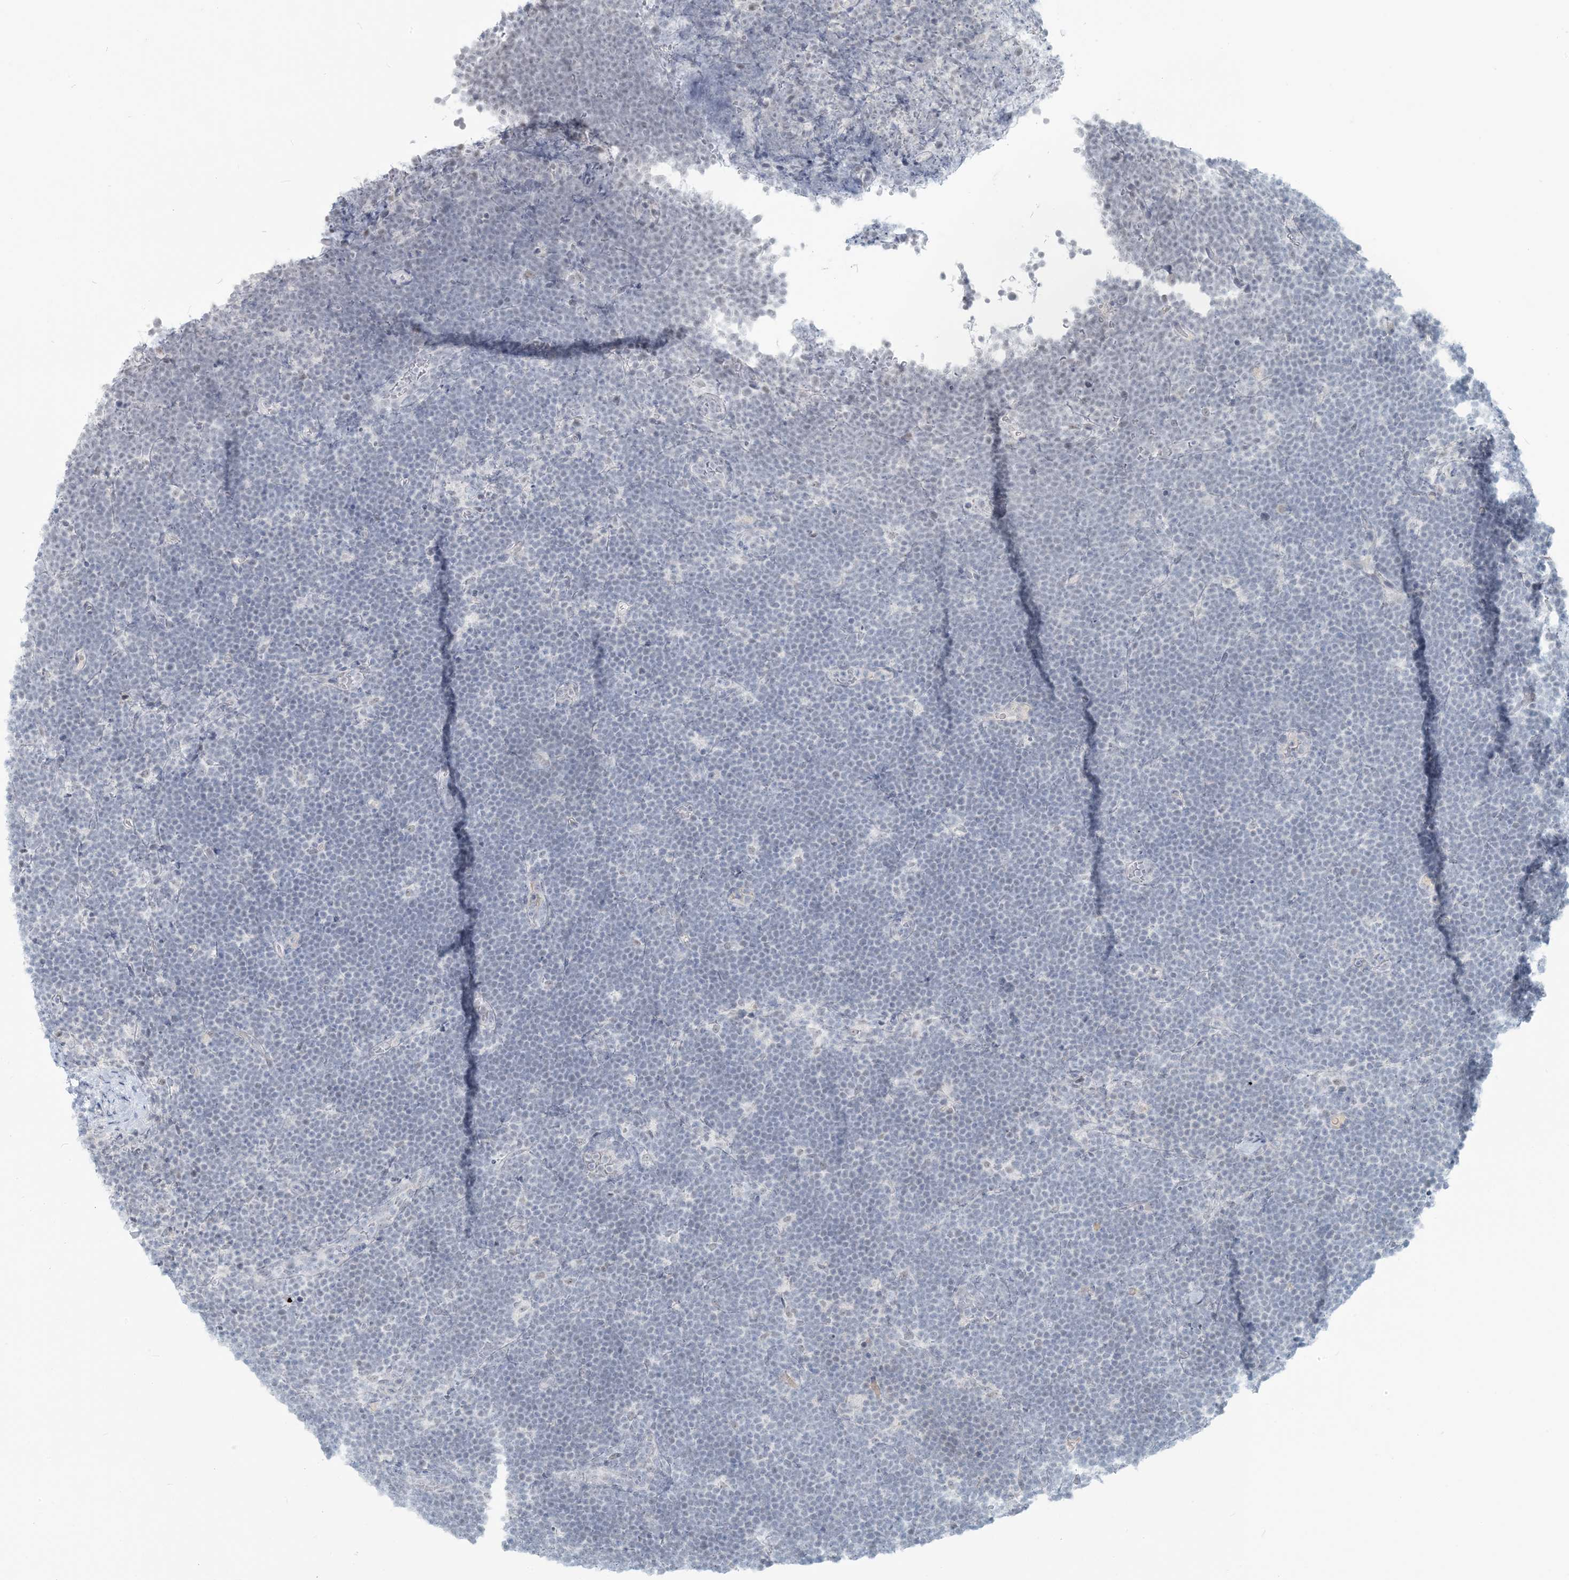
{"staining": {"intensity": "negative", "quantity": "none", "location": "none"}, "tissue": "lymphoma", "cell_type": "Tumor cells", "image_type": "cancer", "snomed": [{"axis": "morphology", "description": "Malignant lymphoma, non-Hodgkin's type, High grade"}, {"axis": "topography", "description": "Lymph node"}], "caption": "The photomicrograph shows no significant positivity in tumor cells of high-grade malignant lymphoma, non-Hodgkin's type.", "gene": "SCML1", "patient": {"sex": "male", "age": 13}}